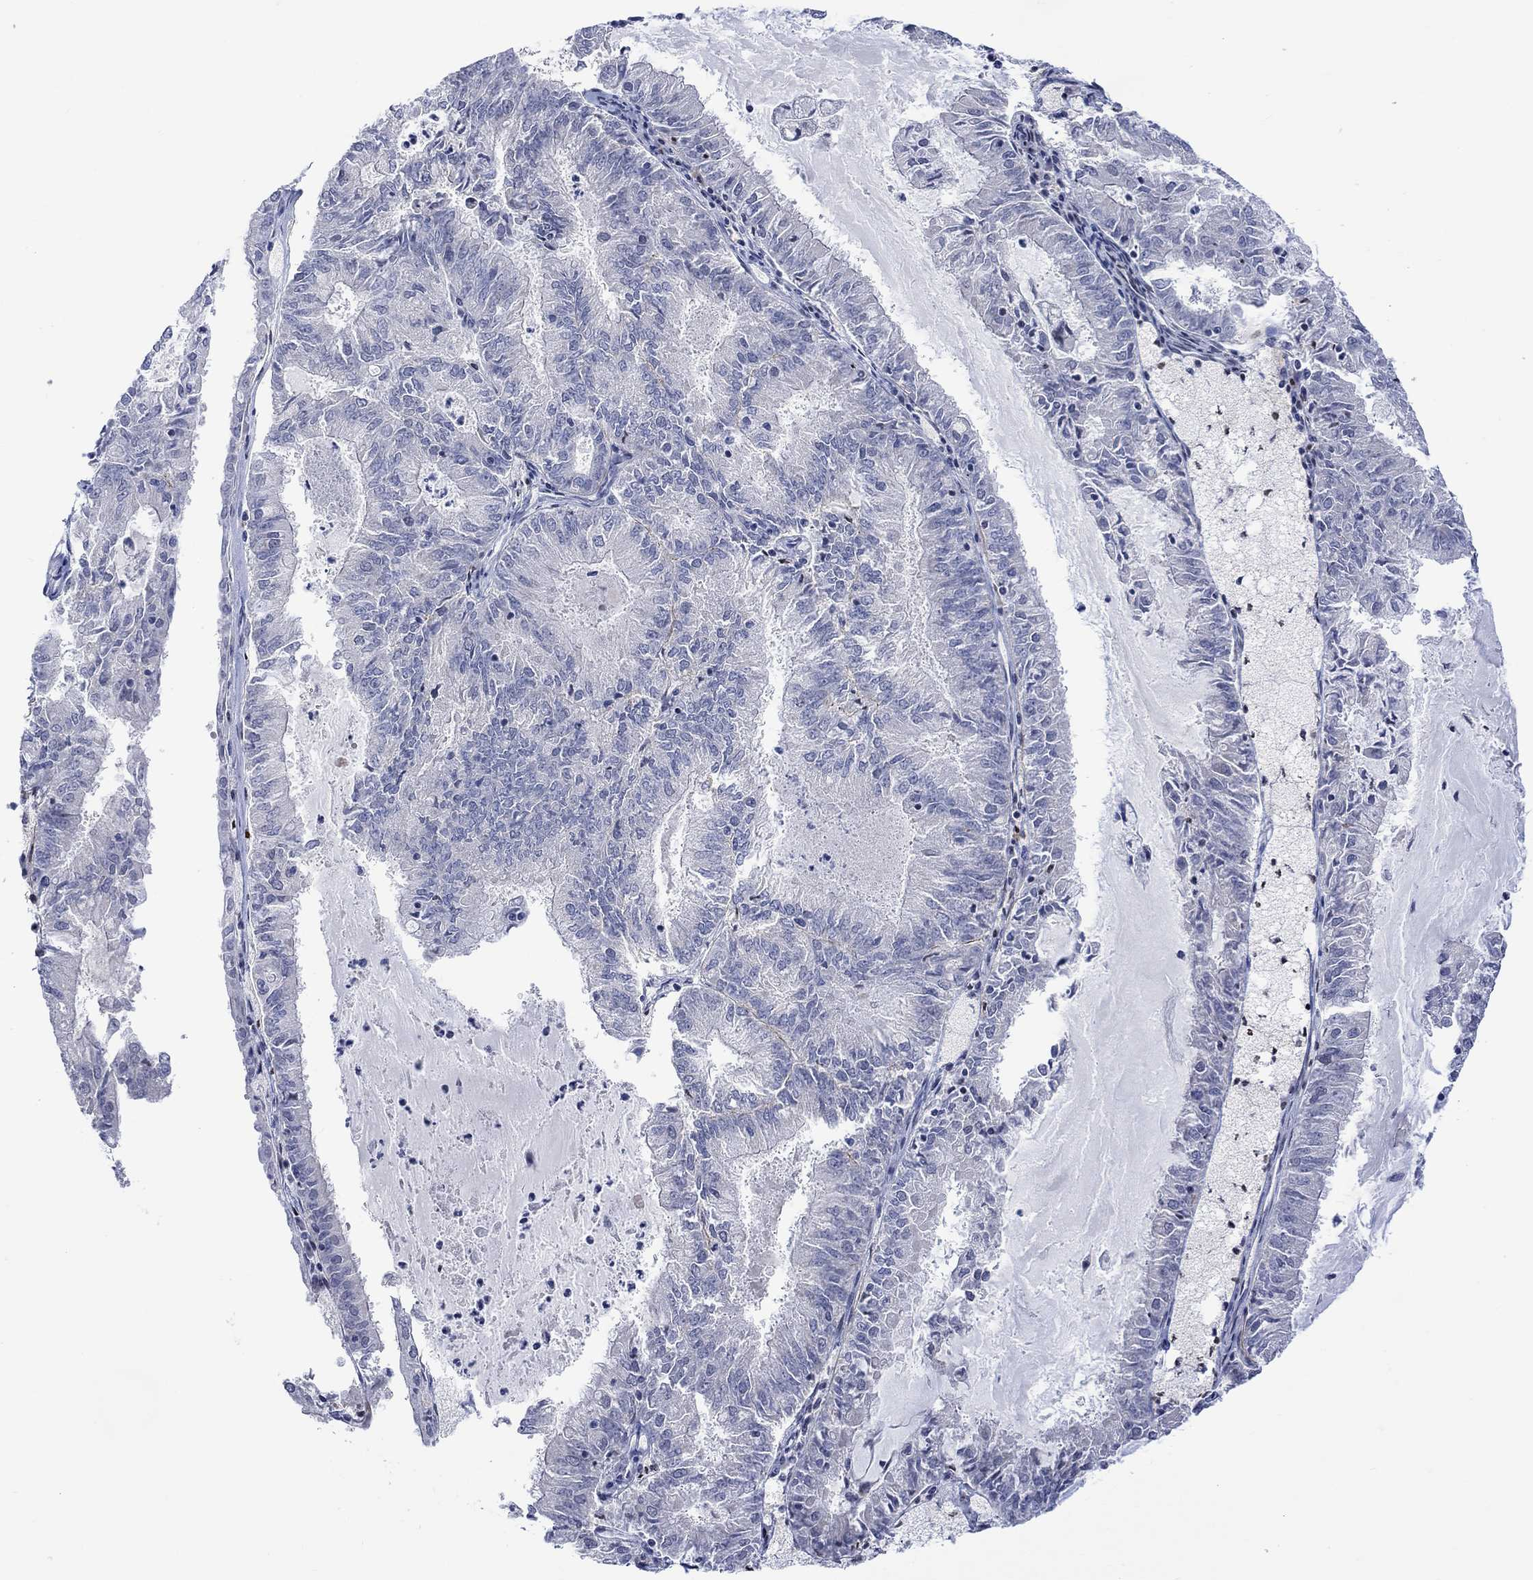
{"staining": {"intensity": "negative", "quantity": "none", "location": "none"}, "tissue": "endometrial cancer", "cell_type": "Tumor cells", "image_type": "cancer", "snomed": [{"axis": "morphology", "description": "Adenocarcinoma, NOS"}, {"axis": "topography", "description": "Endometrium"}], "caption": "An immunohistochemistry (IHC) micrograph of adenocarcinoma (endometrial) is shown. There is no staining in tumor cells of adenocarcinoma (endometrial).", "gene": "DCX", "patient": {"sex": "female", "age": 57}}